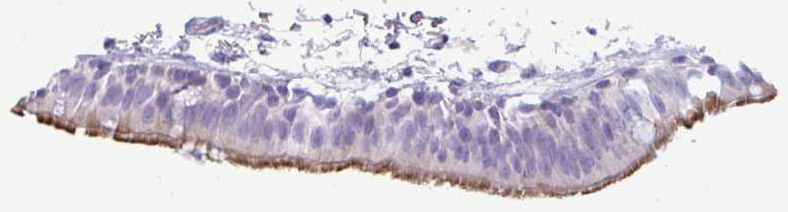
{"staining": {"intensity": "moderate", "quantity": "25%-75%", "location": "cytoplasmic/membranous"}, "tissue": "bronchus", "cell_type": "Respiratory epithelial cells", "image_type": "normal", "snomed": [{"axis": "morphology", "description": "Normal tissue, NOS"}, {"axis": "topography", "description": "Bronchus"}], "caption": "DAB immunohistochemical staining of unremarkable bronchus displays moderate cytoplasmic/membranous protein positivity in about 25%-75% of respiratory epithelial cells.", "gene": "PINLYP", "patient": {"sex": "male", "age": 70}}